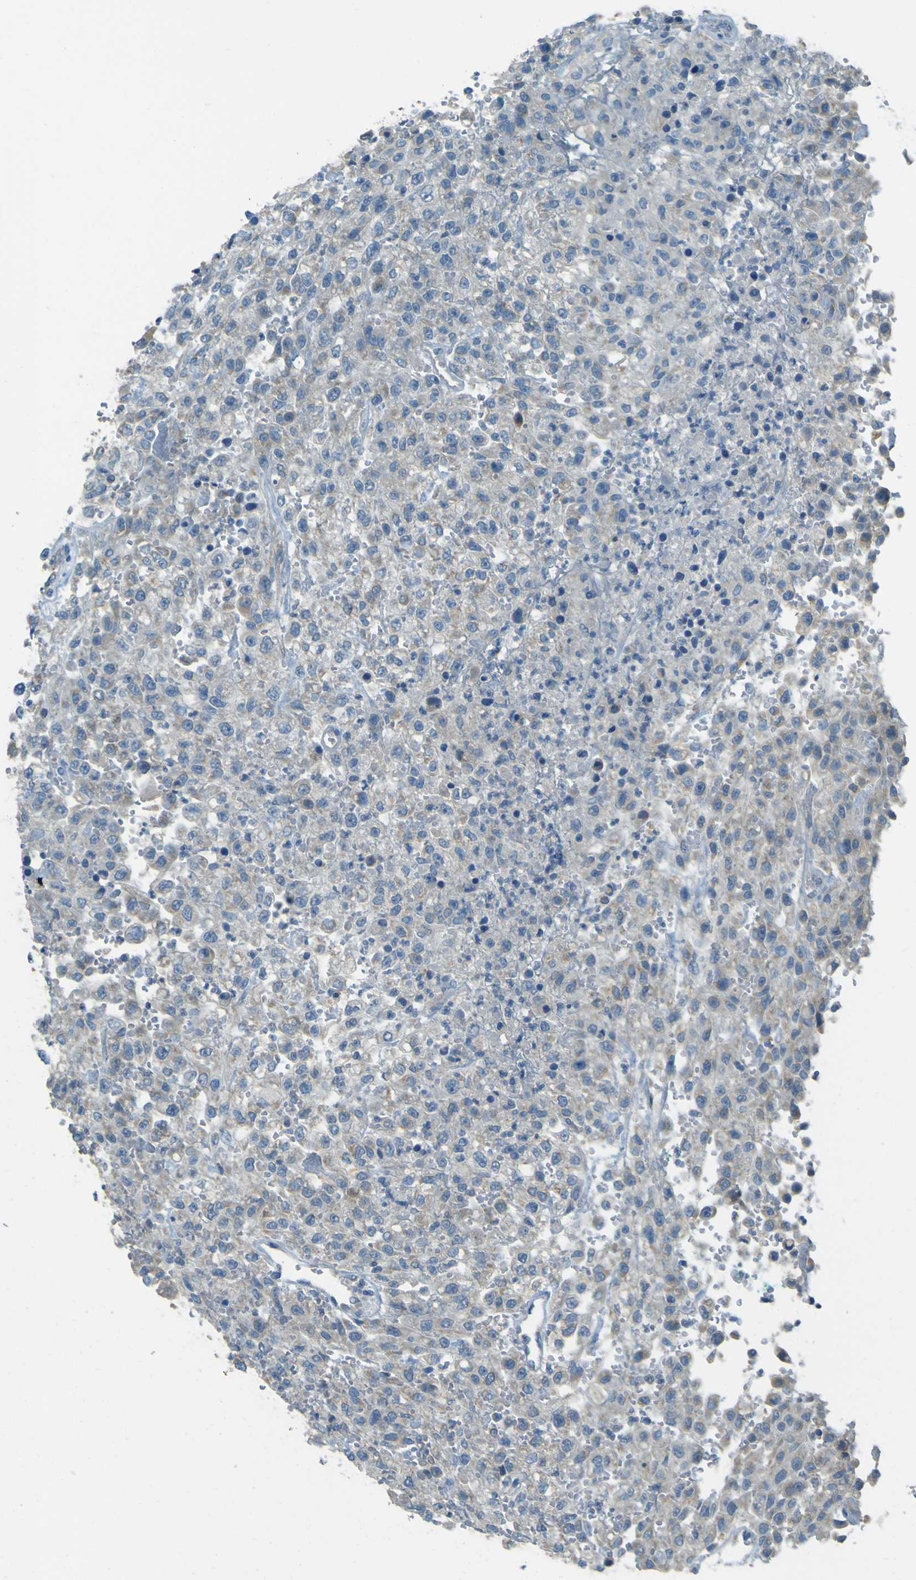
{"staining": {"intensity": "negative", "quantity": "none", "location": "none"}, "tissue": "urothelial cancer", "cell_type": "Tumor cells", "image_type": "cancer", "snomed": [{"axis": "morphology", "description": "Urothelial carcinoma, High grade"}, {"axis": "topography", "description": "Urinary bladder"}], "caption": "Urothelial carcinoma (high-grade) was stained to show a protein in brown. There is no significant positivity in tumor cells.", "gene": "FKTN", "patient": {"sex": "male", "age": 46}}